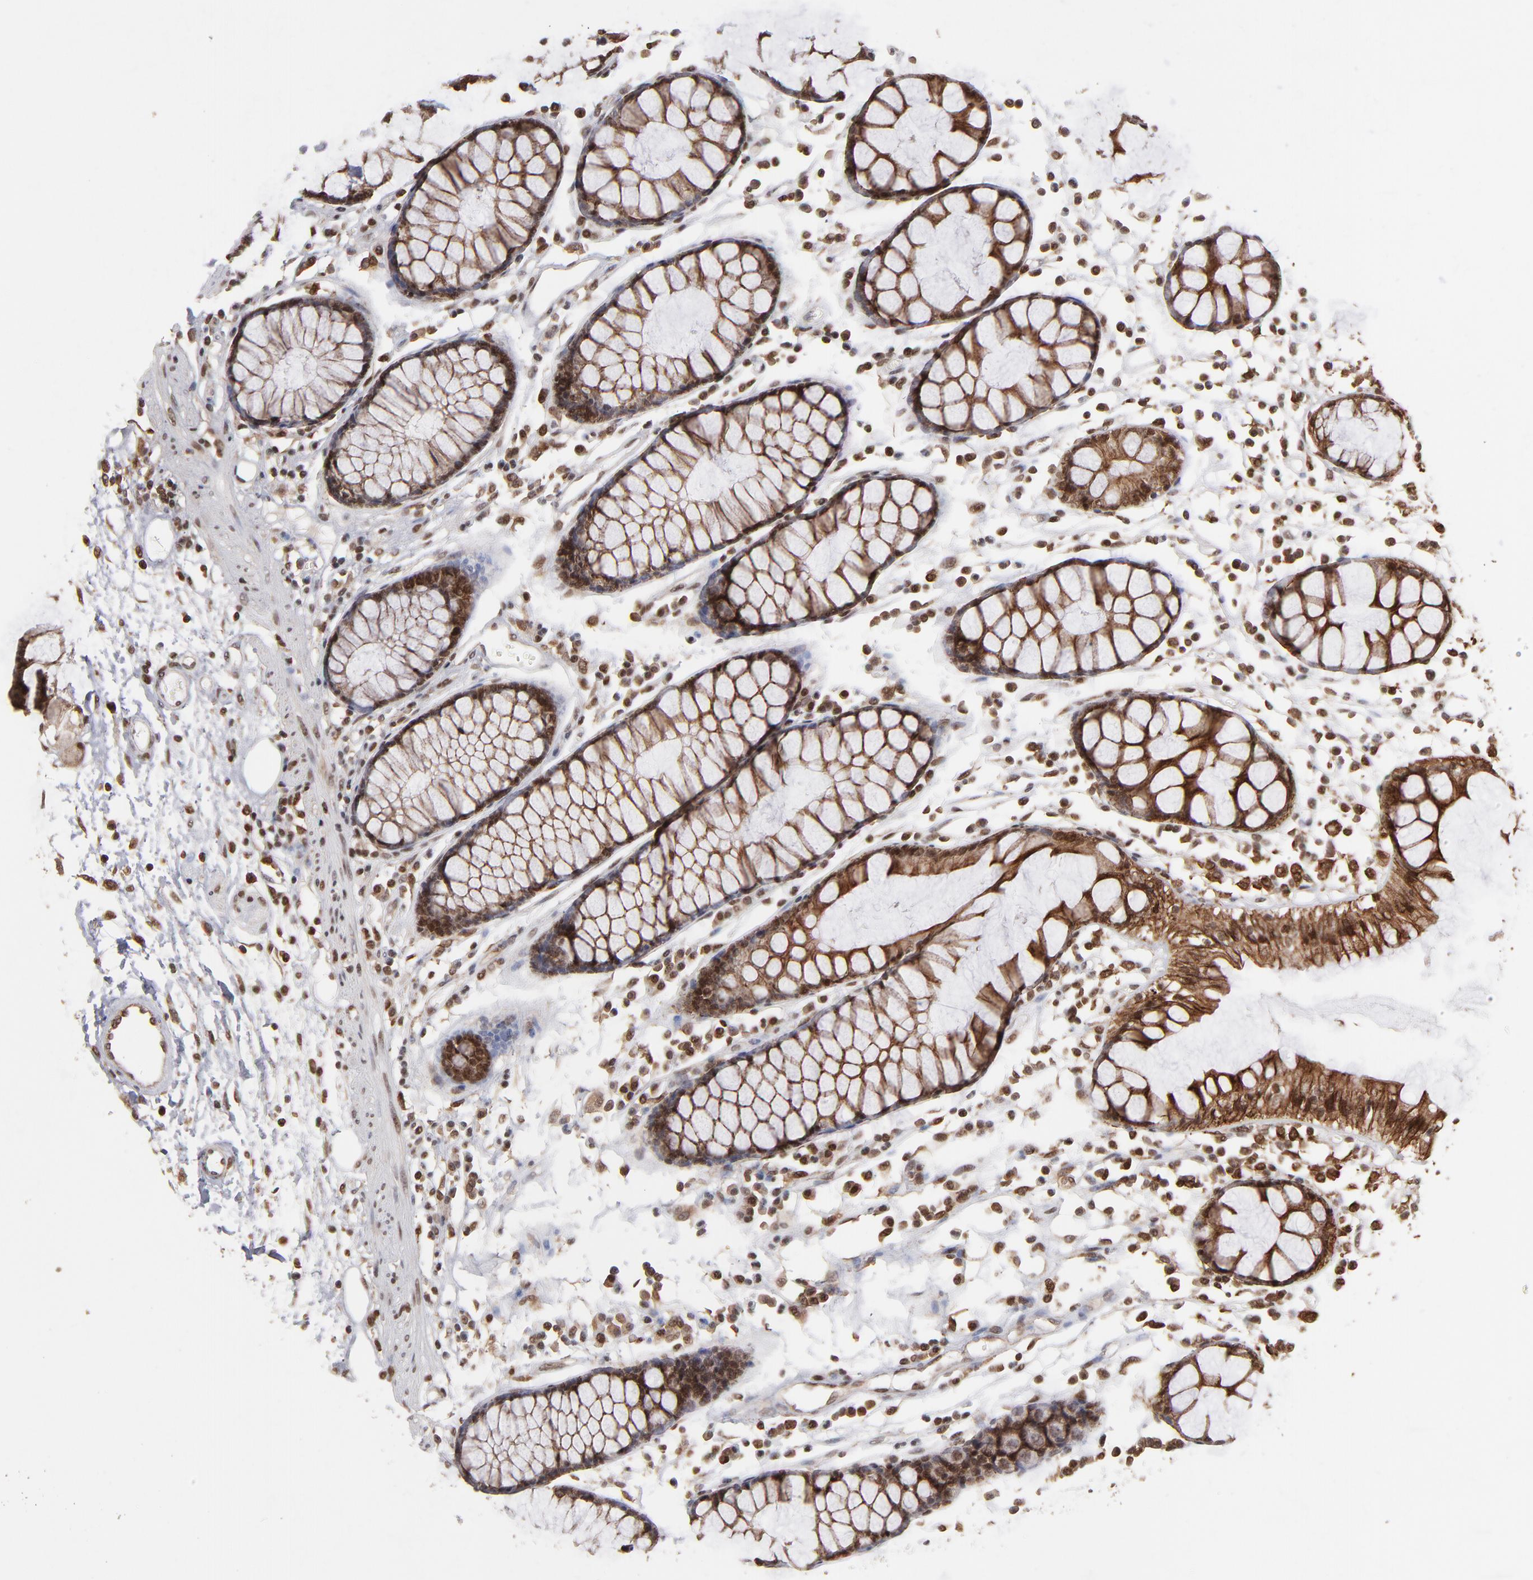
{"staining": {"intensity": "moderate", "quantity": ">75%", "location": "nuclear"}, "tissue": "colon", "cell_type": "Endothelial cells", "image_type": "normal", "snomed": [{"axis": "morphology", "description": "Normal tissue, NOS"}, {"axis": "topography", "description": "Colon"}], "caption": "A brown stain shows moderate nuclear expression of a protein in endothelial cells of unremarkable human colon.", "gene": "RGS6", "patient": {"sex": "female", "age": 78}}